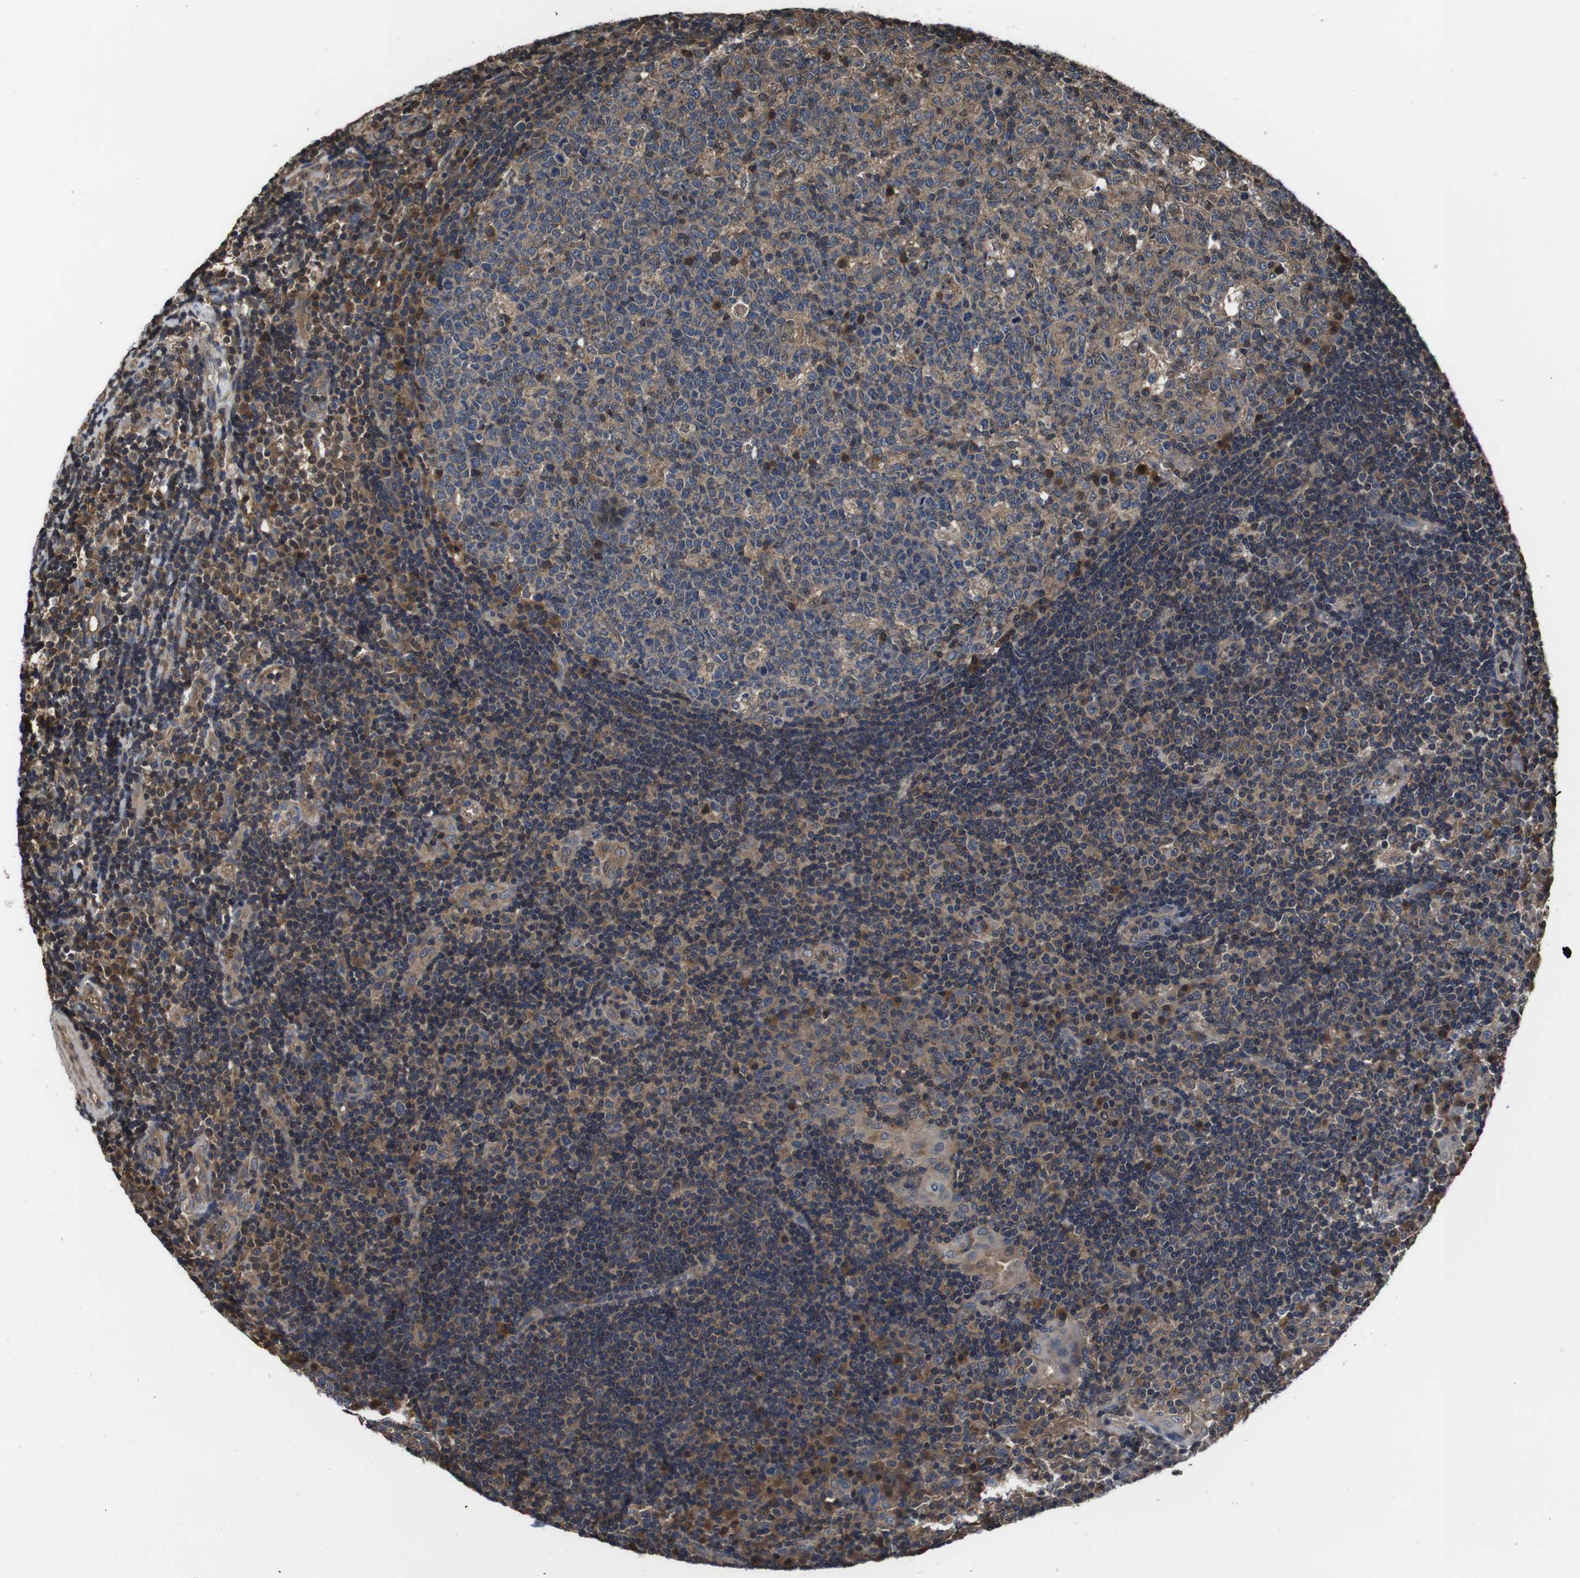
{"staining": {"intensity": "weak", "quantity": ">75%", "location": "cytoplasmic/membranous"}, "tissue": "tonsil", "cell_type": "Germinal center cells", "image_type": "normal", "snomed": [{"axis": "morphology", "description": "Normal tissue, NOS"}, {"axis": "topography", "description": "Tonsil"}], "caption": "Immunohistochemical staining of normal human tonsil demonstrates weak cytoplasmic/membranous protein staining in about >75% of germinal center cells. (brown staining indicates protein expression, while blue staining denotes nuclei).", "gene": "CXCL11", "patient": {"sex": "female", "age": 40}}